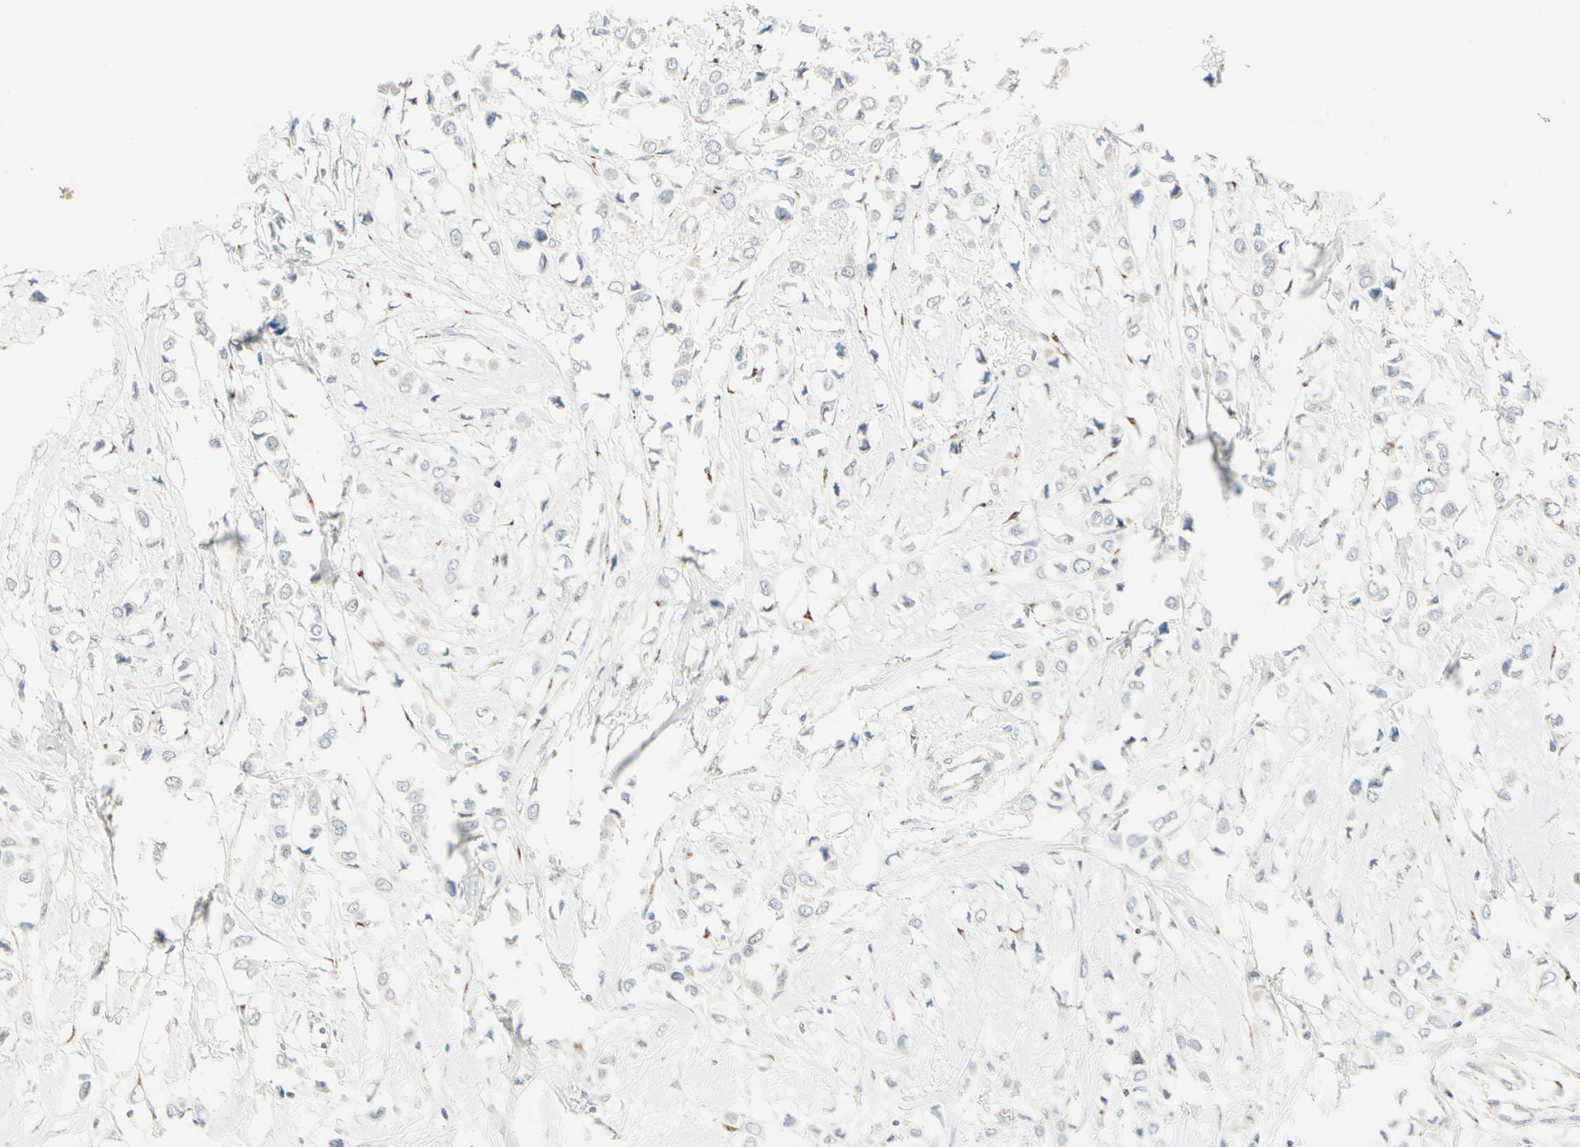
{"staining": {"intensity": "negative", "quantity": "none", "location": "none"}, "tissue": "breast cancer", "cell_type": "Tumor cells", "image_type": "cancer", "snomed": [{"axis": "morphology", "description": "Lobular carcinoma"}, {"axis": "topography", "description": "Breast"}], "caption": "Immunohistochemistry (IHC) of human breast cancer (lobular carcinoma) shows no staining in tumor cells.", "gene": "ABCA3", "patient": {"sex": "female", "age": 51}}